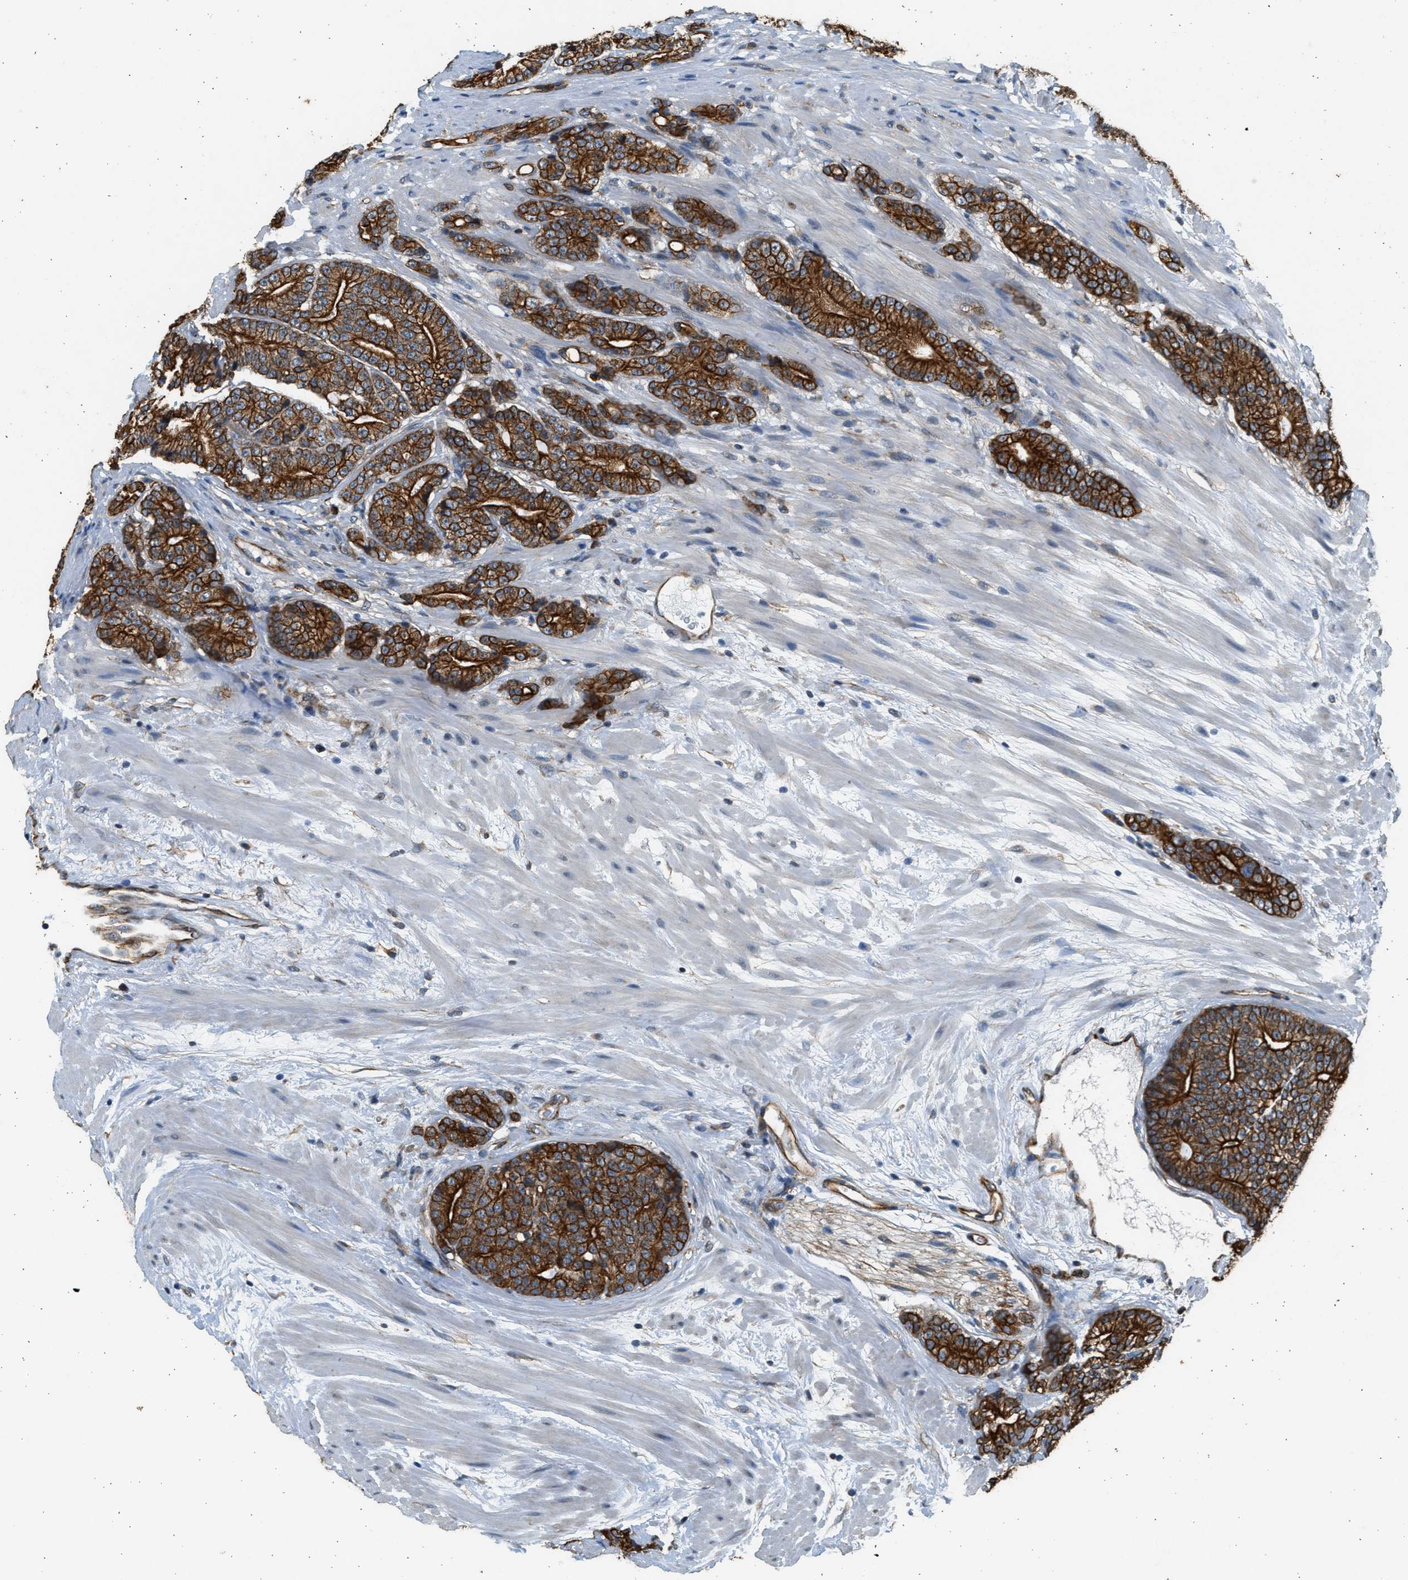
{"staining": {"intensity": "strong", "quantity": ">75%", "location": "cytoplasmic/membranous"}, "tissue": "prostate cancer", "cell_type": "Tumor cells", "image_type": "cancer", "snomed": [{"axis": "morphology", "description": "Adenocarcinoma, High grade"}, {"axis": "topography", "description": "Prostate"}], "caption": "High-power microscopy captured an immunohistochemistry (IHC) histopathology image of prostate cancer (adenocarcinoma (high-grade)), revealing strong cytoplasmic/membranous positivity in approximately >75% of tumor cells.", "gene": "PCLO", "patient": {"sex": "male", "age": 61}}